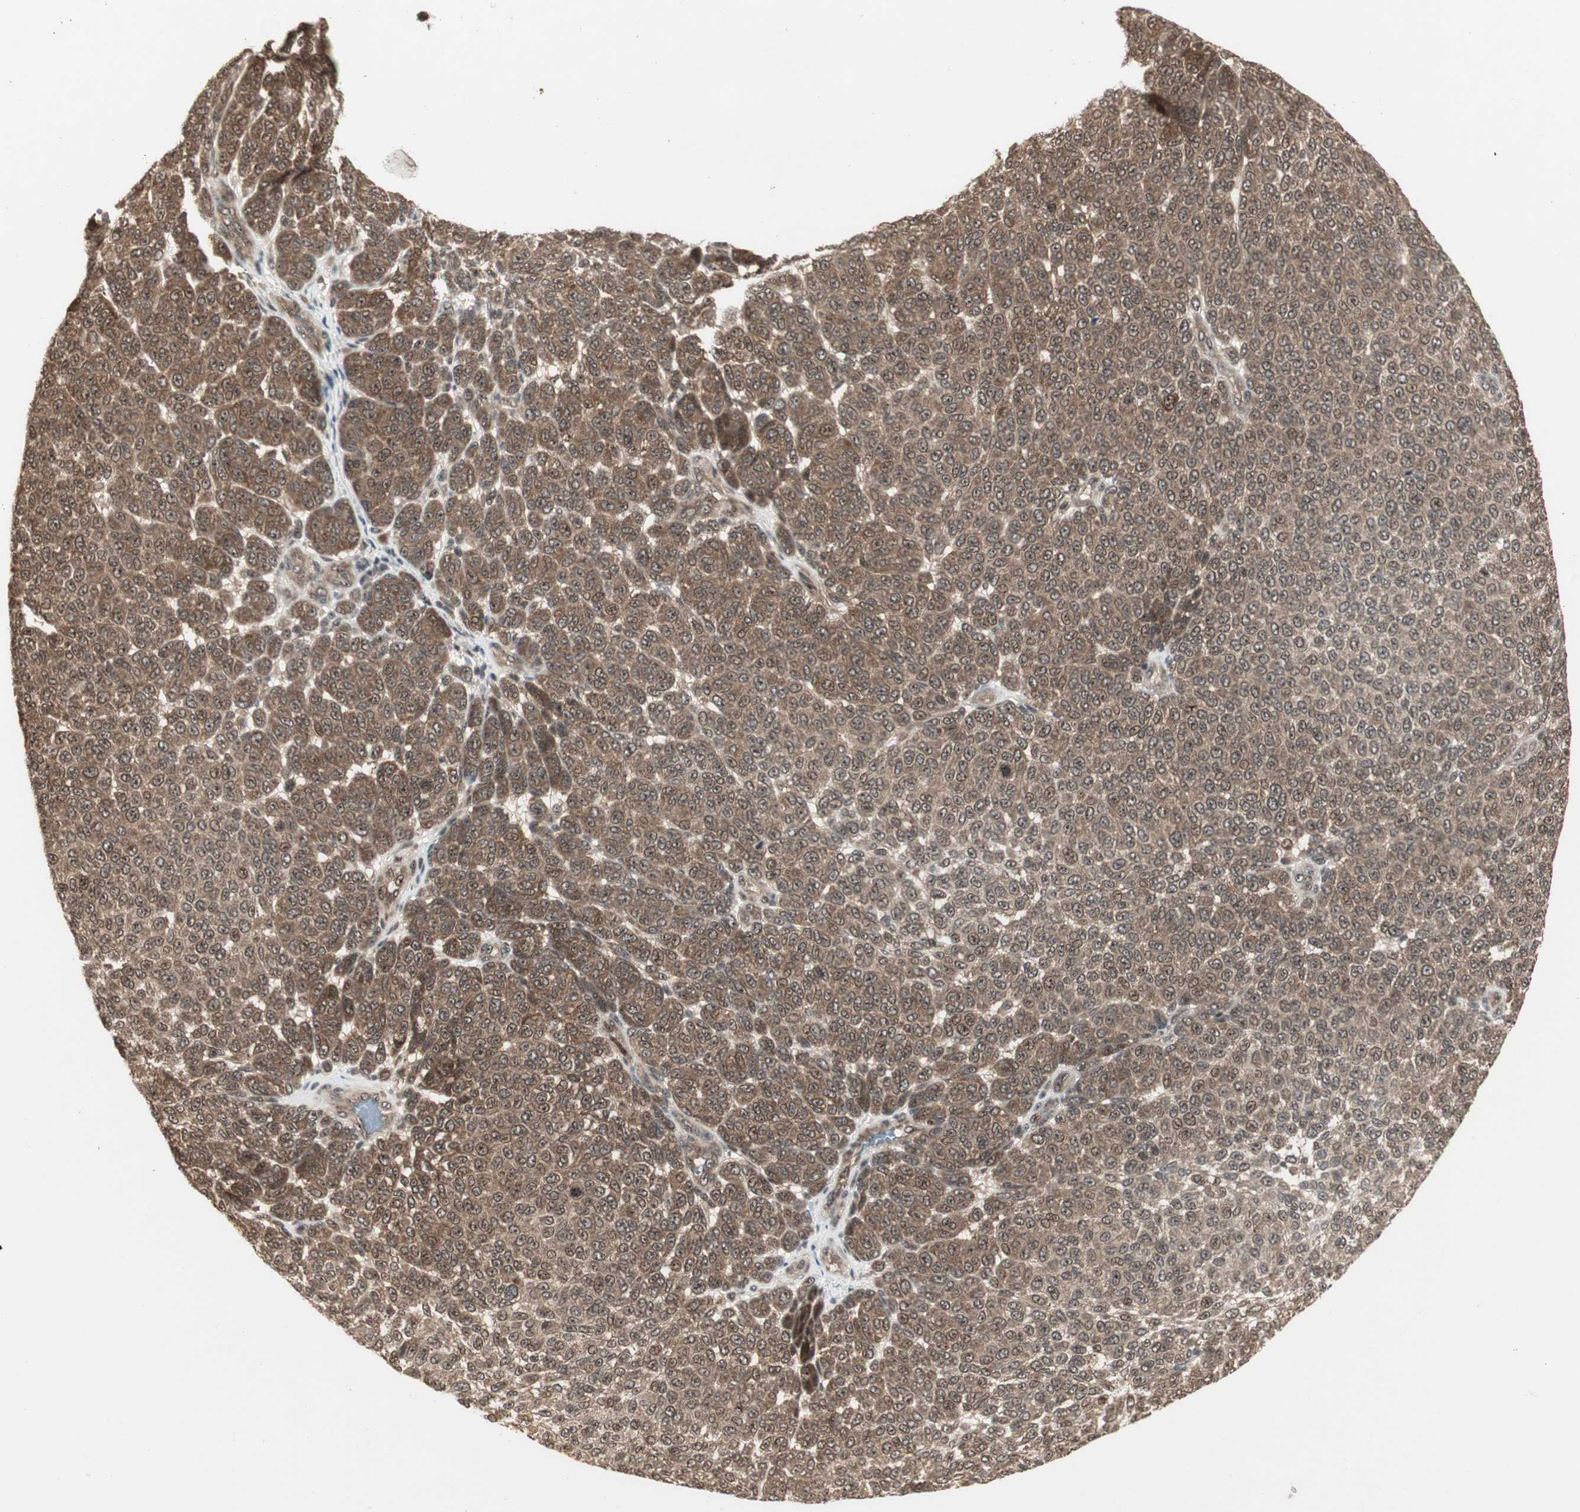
{"staining": {"intensity": "moderate", "quantity": ">75%", "location": "cytoplasmic/membranous,nuclear"}, "tissue": "melanoma", "cell_type": "Tumor cells", "image_type": "cancer", "snomed": [{"axis": "morphology", "description": "Malignant melanoma, NOS"}, {"axis": "topography", "description": "Skin"}], "caption": "The immunohistochemical stain shows moderate cytoplasmic/membranous and nuclear expression in tumor cells of malignant melanoma tissue.", "gene": "CSNK2B", "patient": {"sex": "male", "age": 59}}